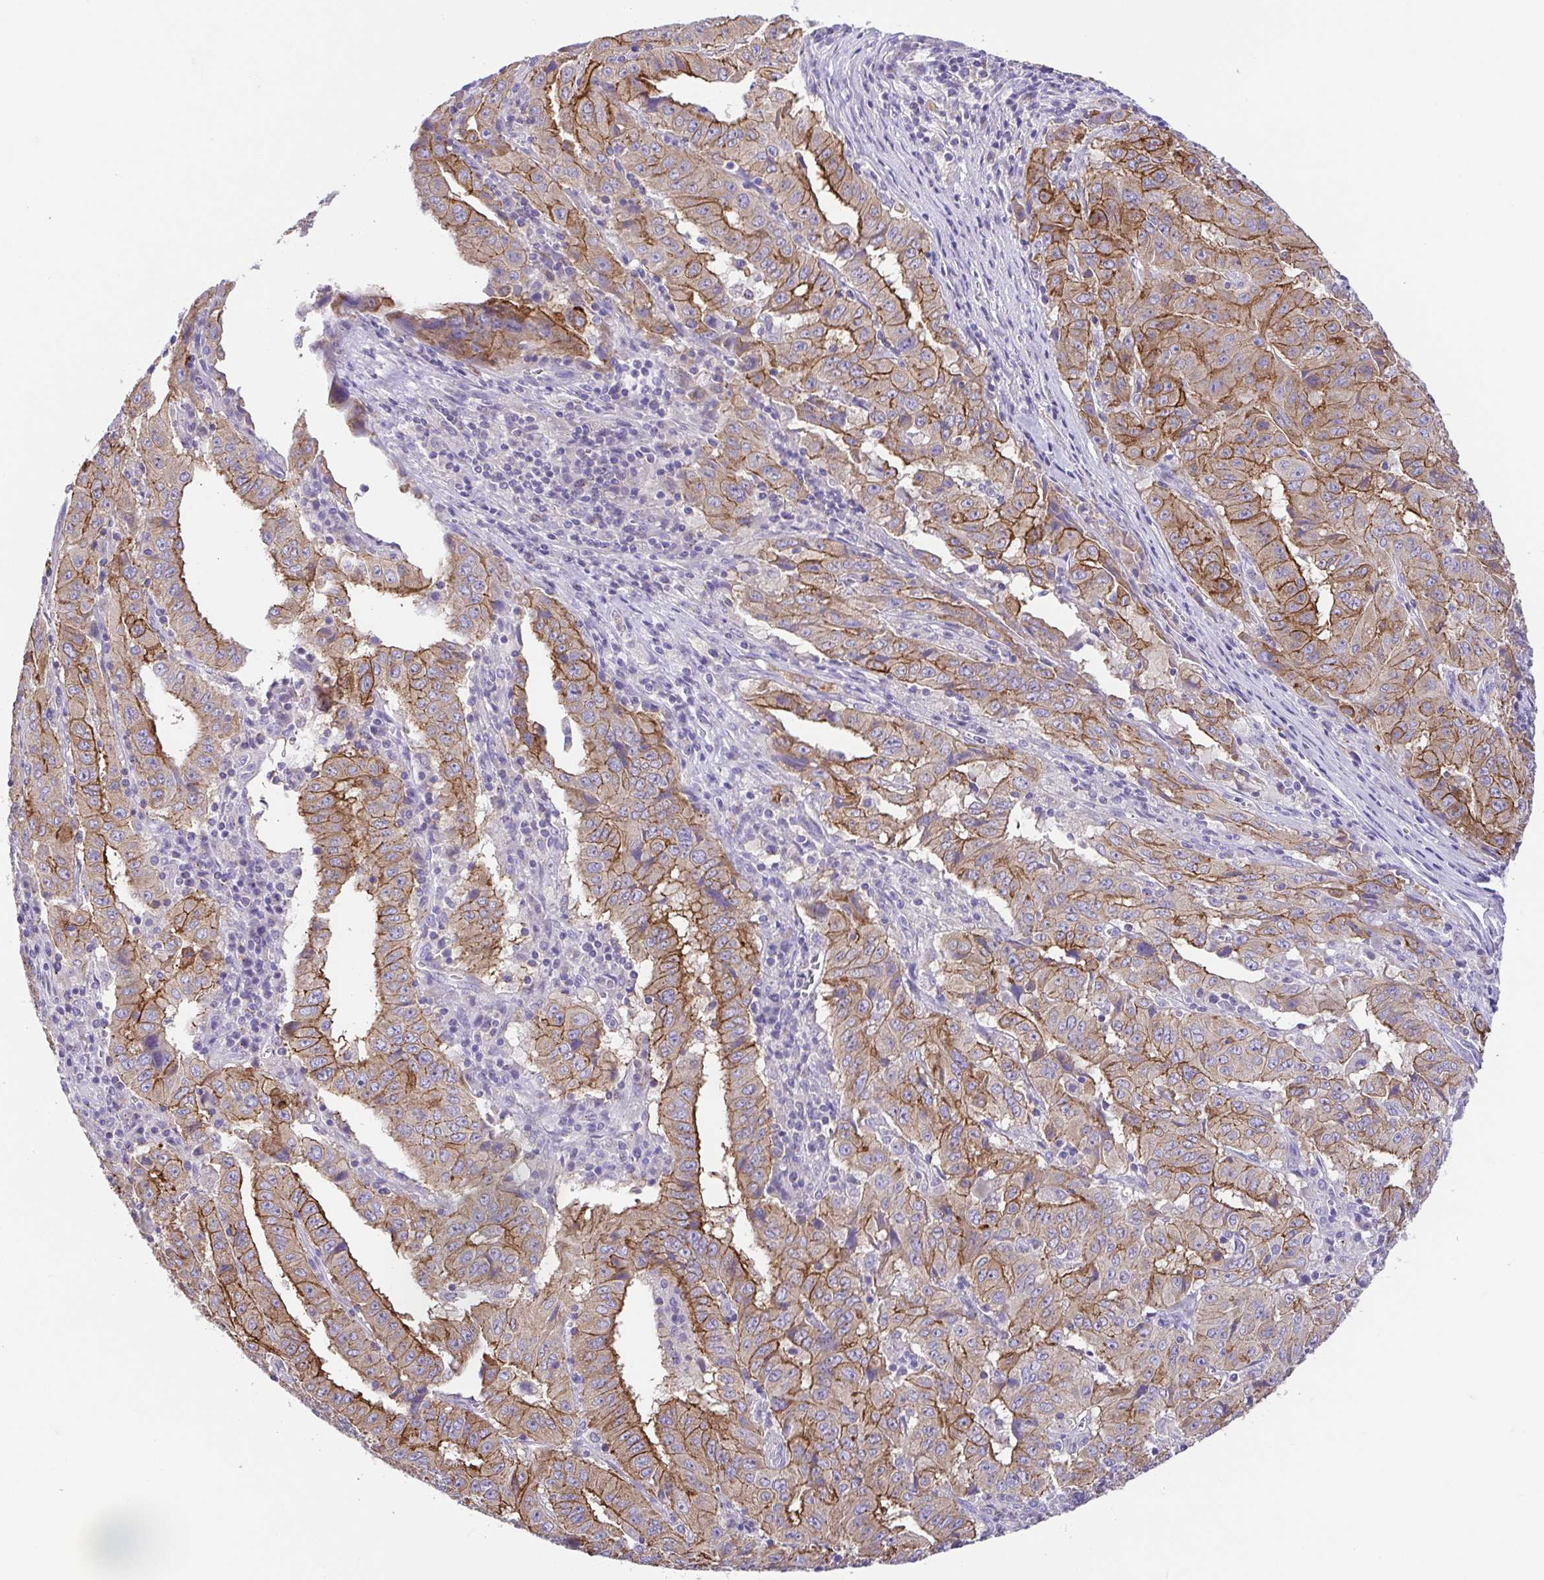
{"staining": {"intensity": "moderate", "quantity": "25%-75%", "location": "cytoplasmic/membranous"}, "tissue": "pancreatic cancer", "cell_type": "Tumor cells", "image_type": "cancer", "snomed": [{"axis": "morphology", "description": "Adenocarcinoma, NOS"}, {"axis": "topography", "description": "Pancreas"}], "caption": "IHC of pancreatic cancer (adenocarcinoma) shows medium levels of moderate cytoplasmic/membranous staining in about 25%-75% of tumor cells. (Brightfield microscopy of DAB IHC at high magnification).", "gene": "SLC13A1", "patient": {"sex": "male", "age": 63}}